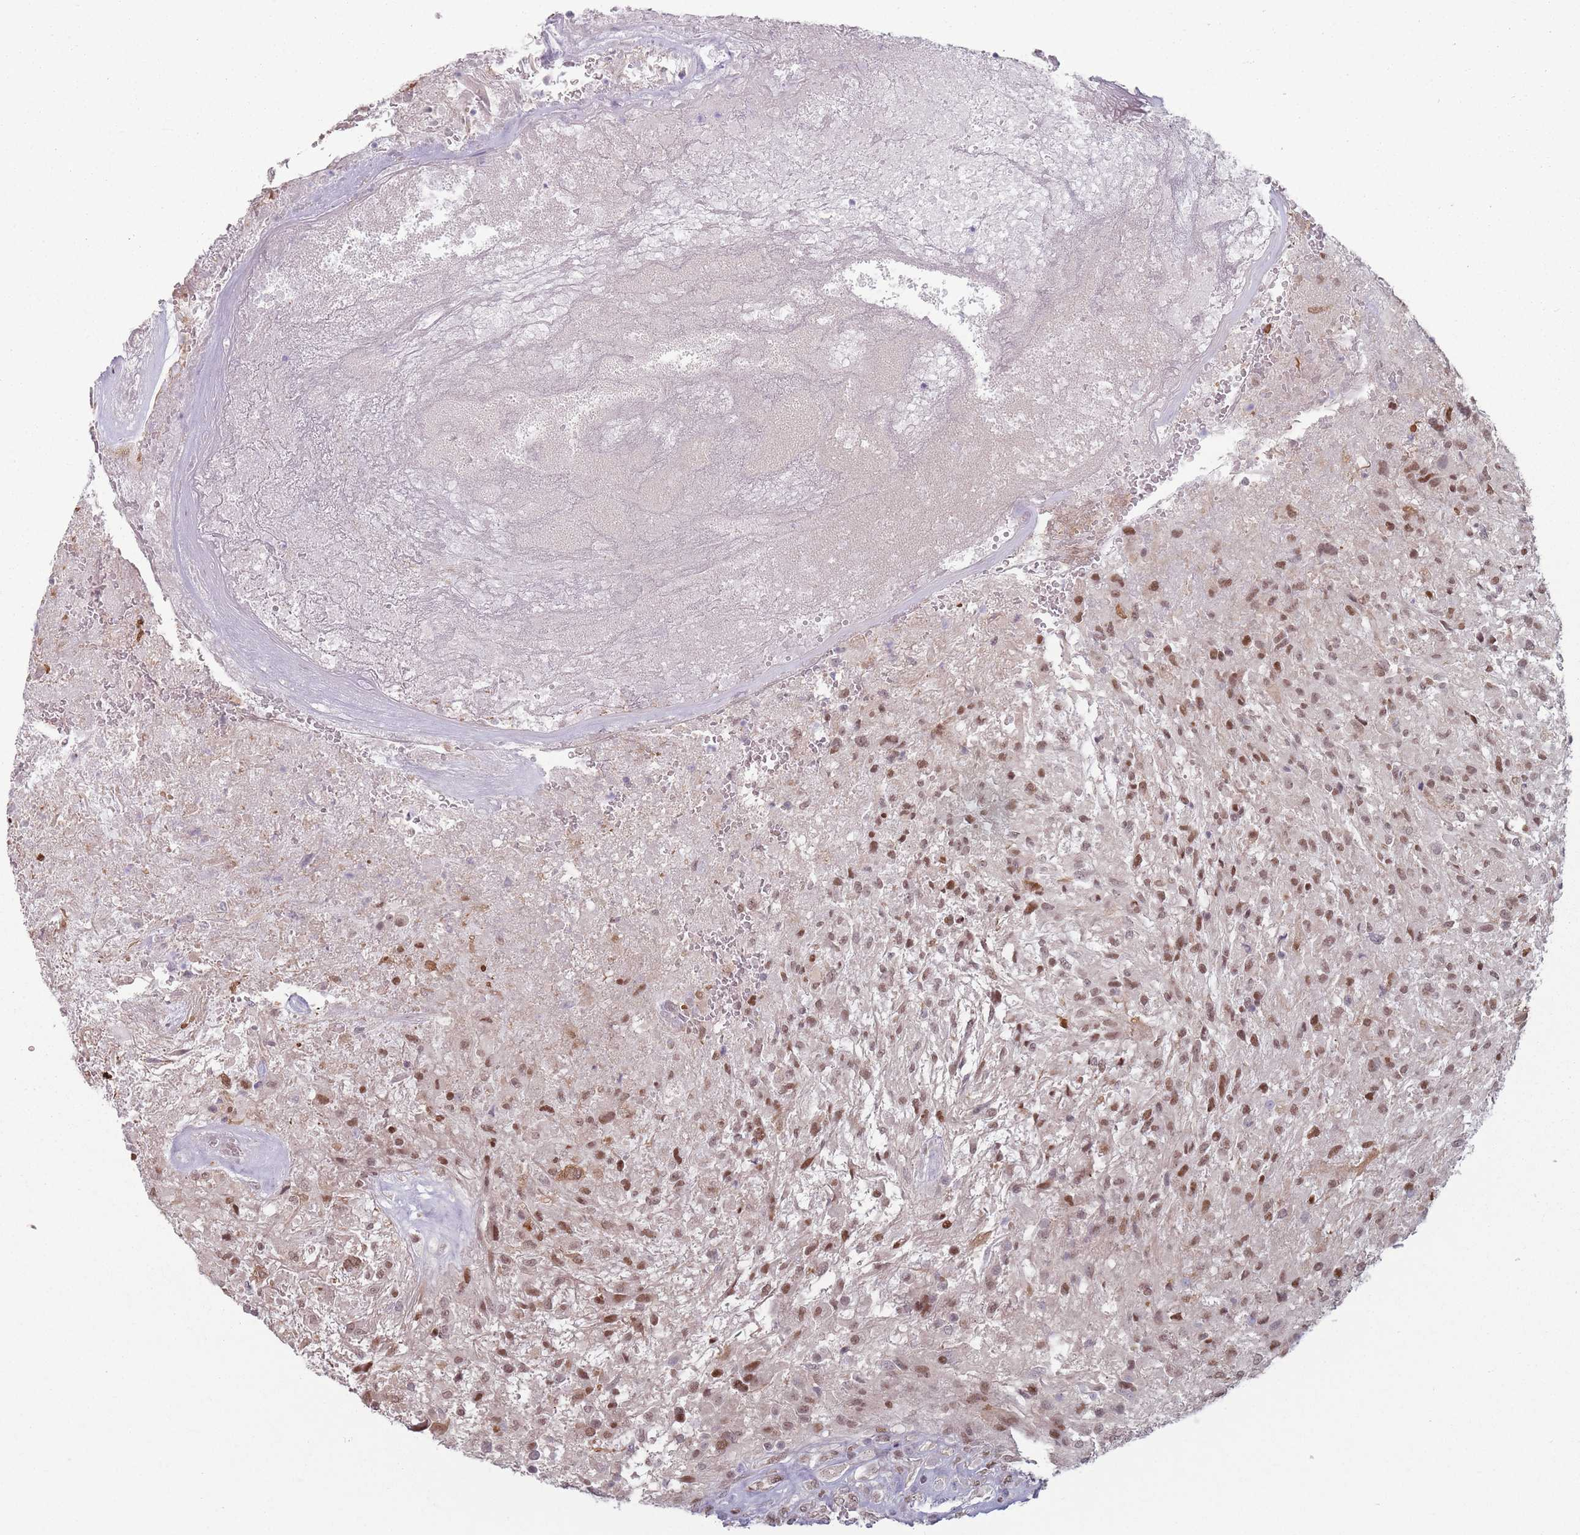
{"staining": {"intensity": "moderate", "quantity": ">75%", "location": "nuclear"}, "tissue": "glioma", "cell_type": "Tumor cells", "image_type": "cancer", "snomed": [{"axis": "morphology", "description": "Glioma, malignant, High grade"}, {"axis": "topography", "description": "Brain"}], "caption": "IHC micrograph of neoplastic tissue: glioma stained using IHC shows medium levels of moderate protein expression localized specifically in the nuclear of tumor cells, appearing as a nuclear brown color.", "gene": "SH3BGRL2", "patient": {"sex": "male", "age": 56}}